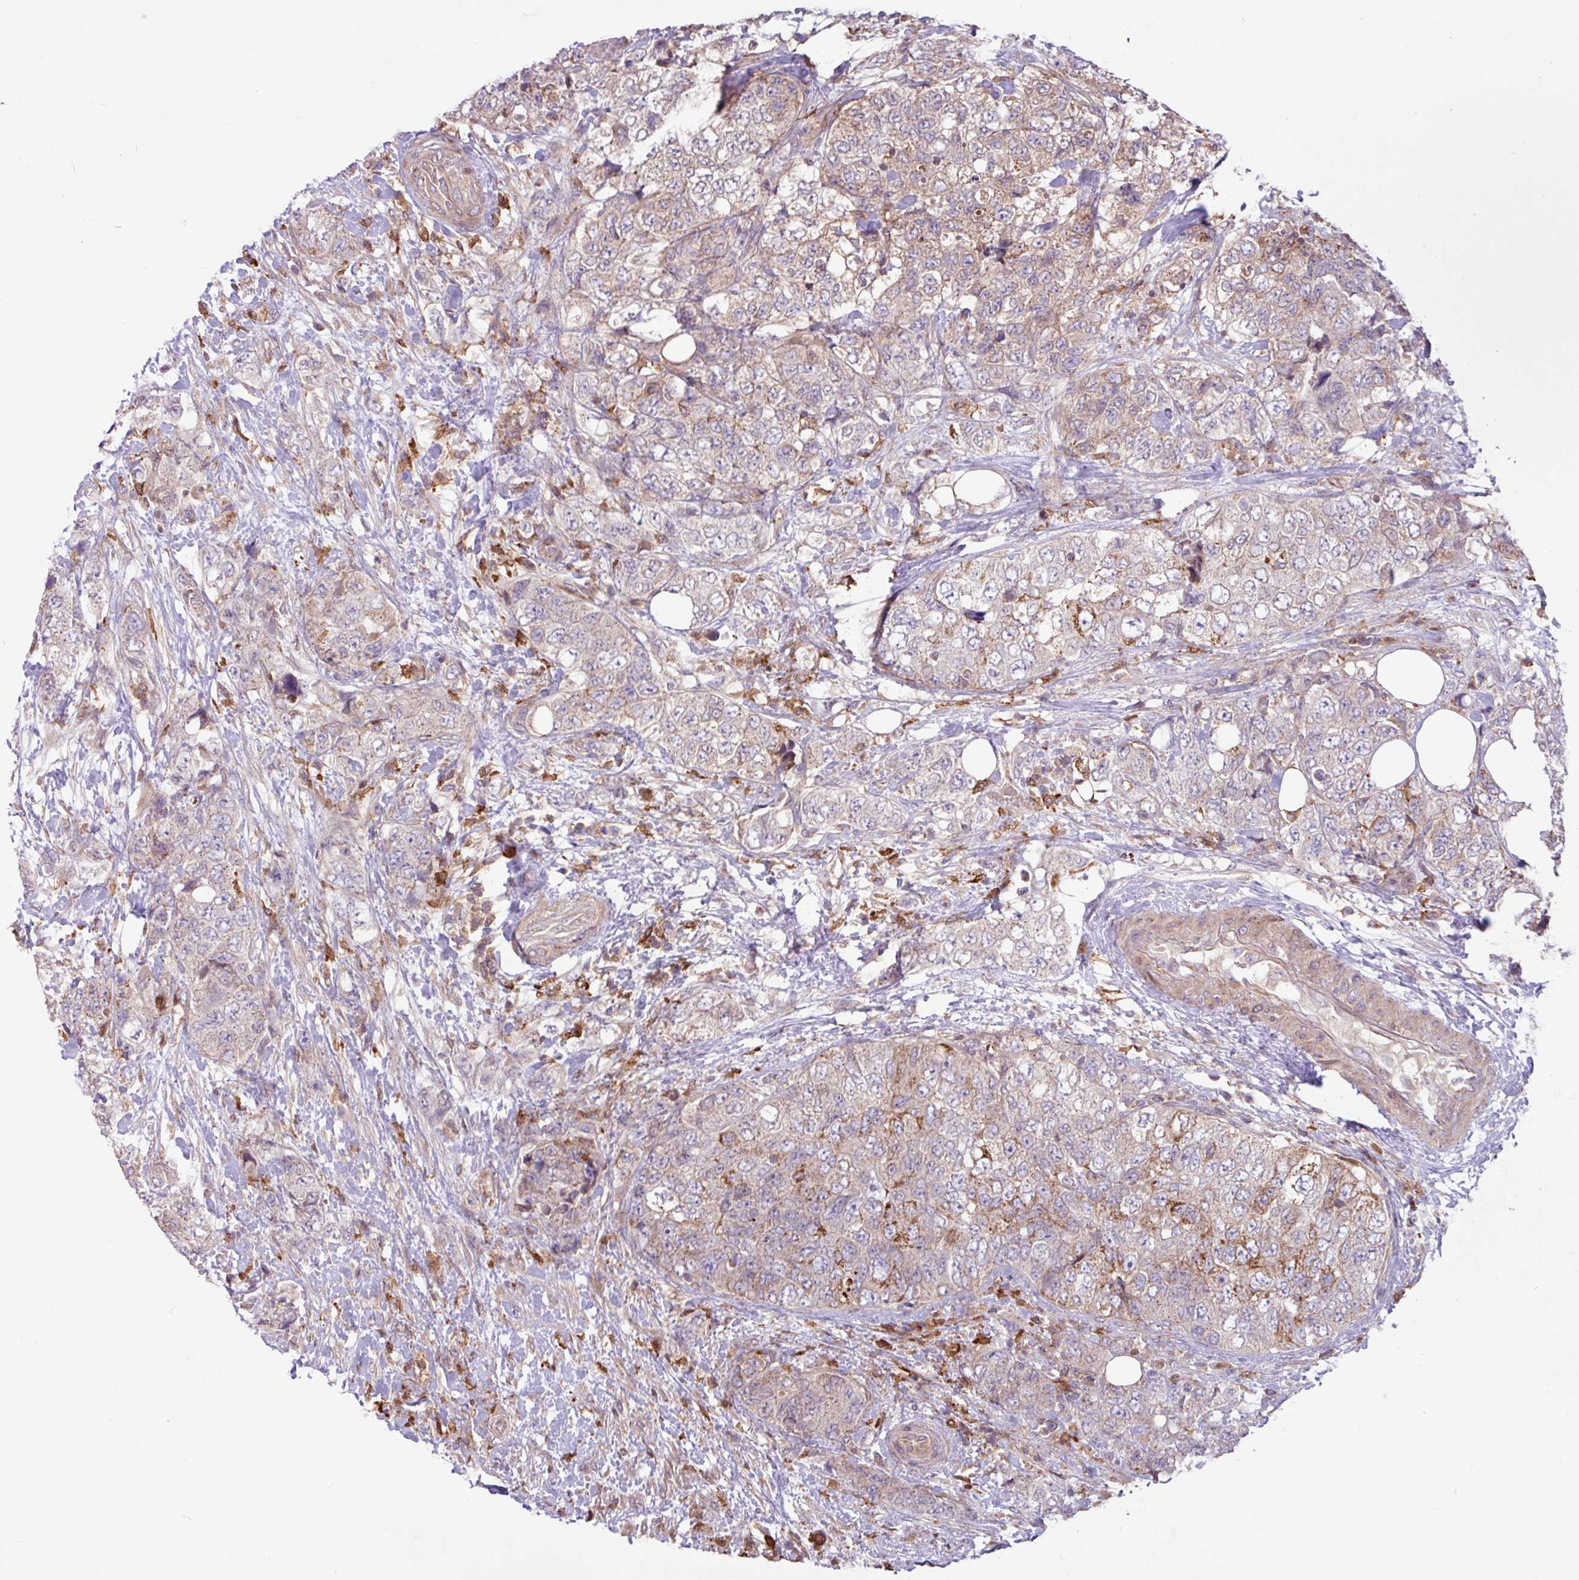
{"staining": {"intensity": "moderate", "quantity": "<25%", "location": "cytoplasmic/membranous"}, "tissue": "urothelial cancer", "cell_type": "Tumor cells", "image_type": "cancer", "snomed": [{"axis": "morphology", "description": "Urothelial carcinoma, High grade"}, {"axis": "topography", "description": "Urinary bladder"}], "caption": "Immunohistochemical staining of human high-grade urothelial carcinoma demonstrates low levels of moderate cytoplasmic/membranous staining in approximately <25% of tumor cells.", "gene": "ARHGEF25", "patient": {"sex": "female", "age": 78}}